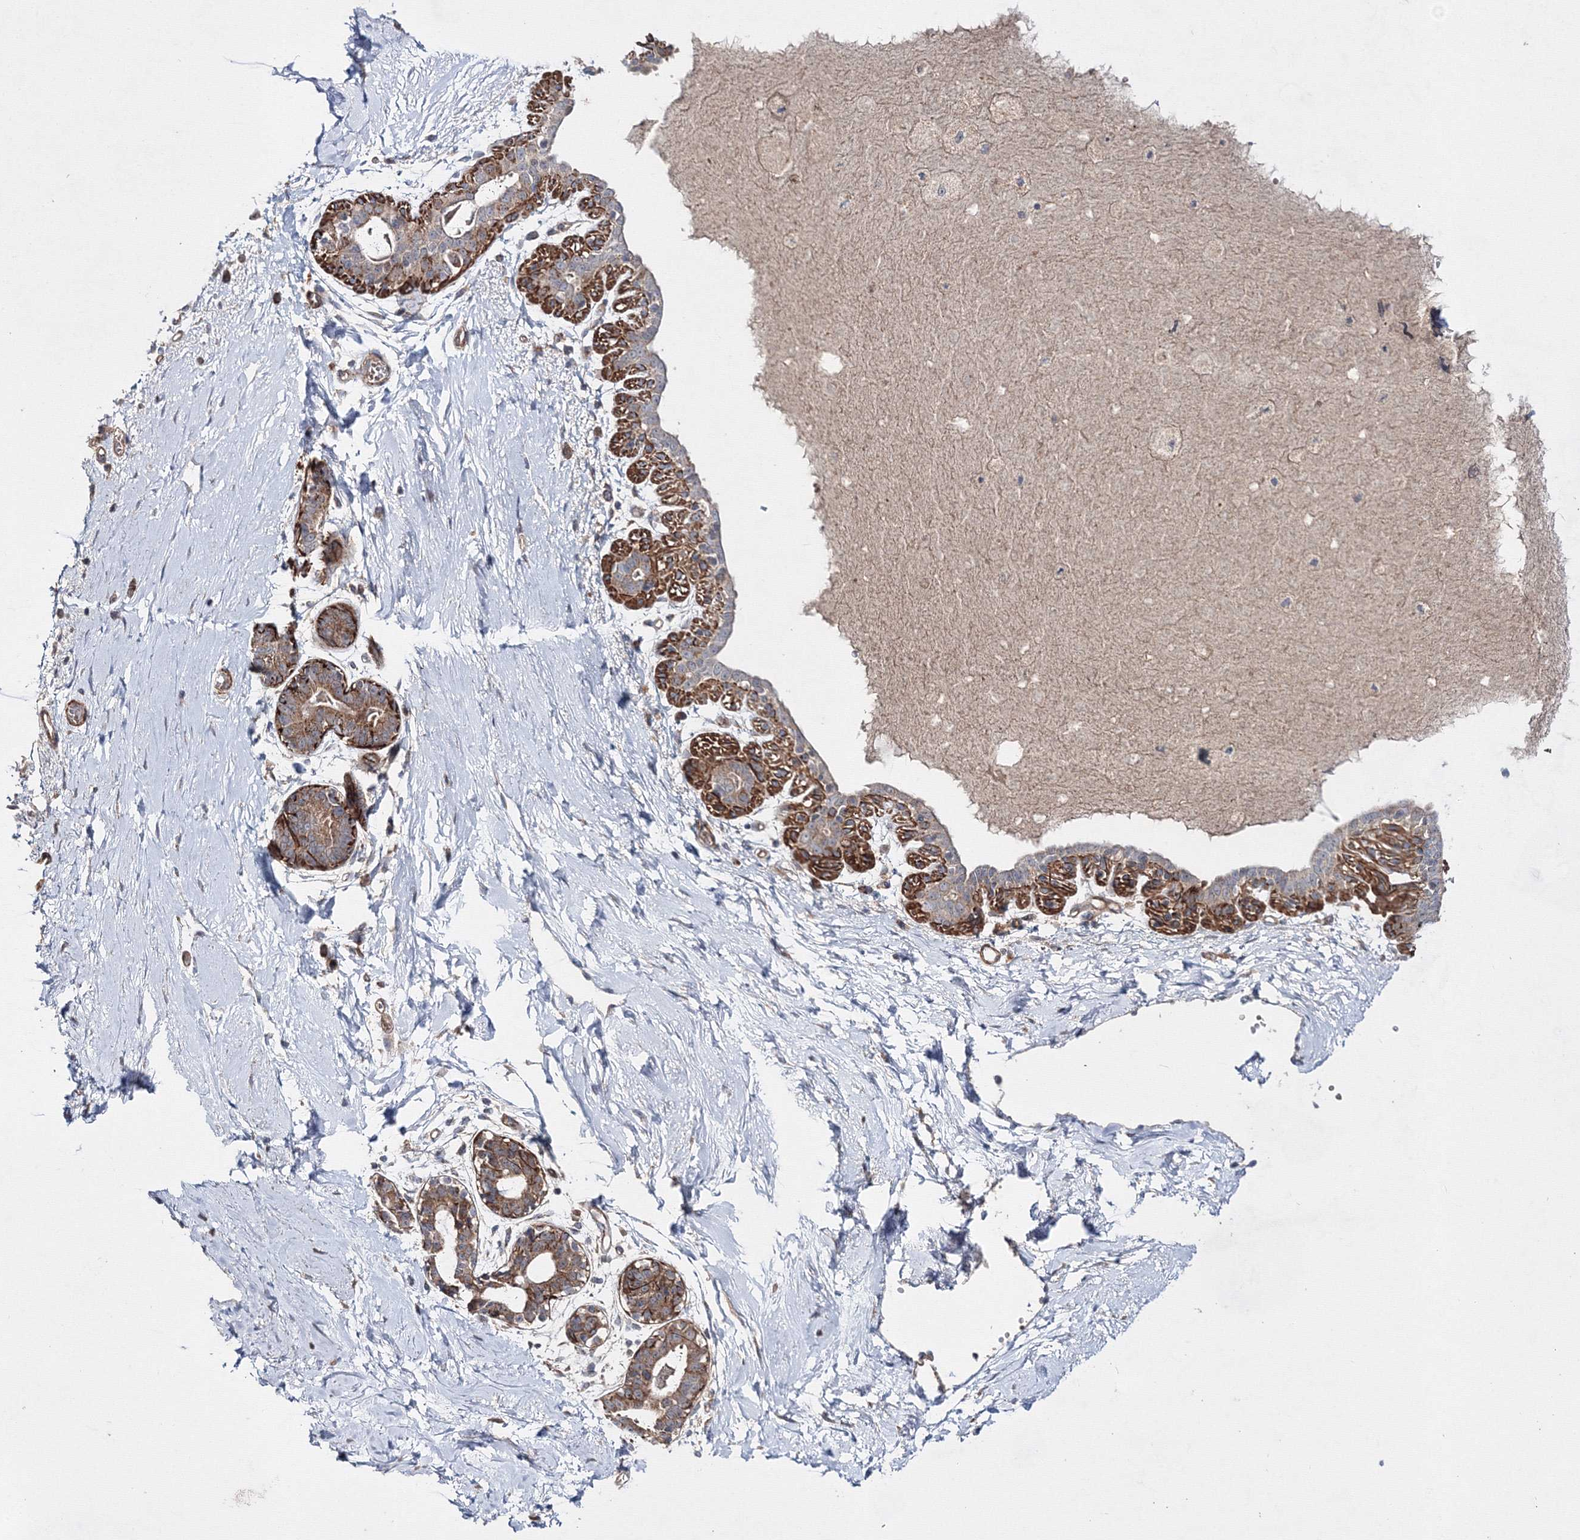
{"staining": {"intensity": "negative", "quantity": "none", "location": "none"}, "tissue": "breast", "cell_type": "Adipocytes", "image_type": "normal", "snomed": [{"axis": "morphology", "description": "Normal tissue, NOS"}, {"axis": "topography", "description": "Breast"}], "caption": "Immunohistochemistry of benign human breast shows no expression in adipocytes.", "gene": "GFM1", "patient": {"sex": "female", "age": 45}}